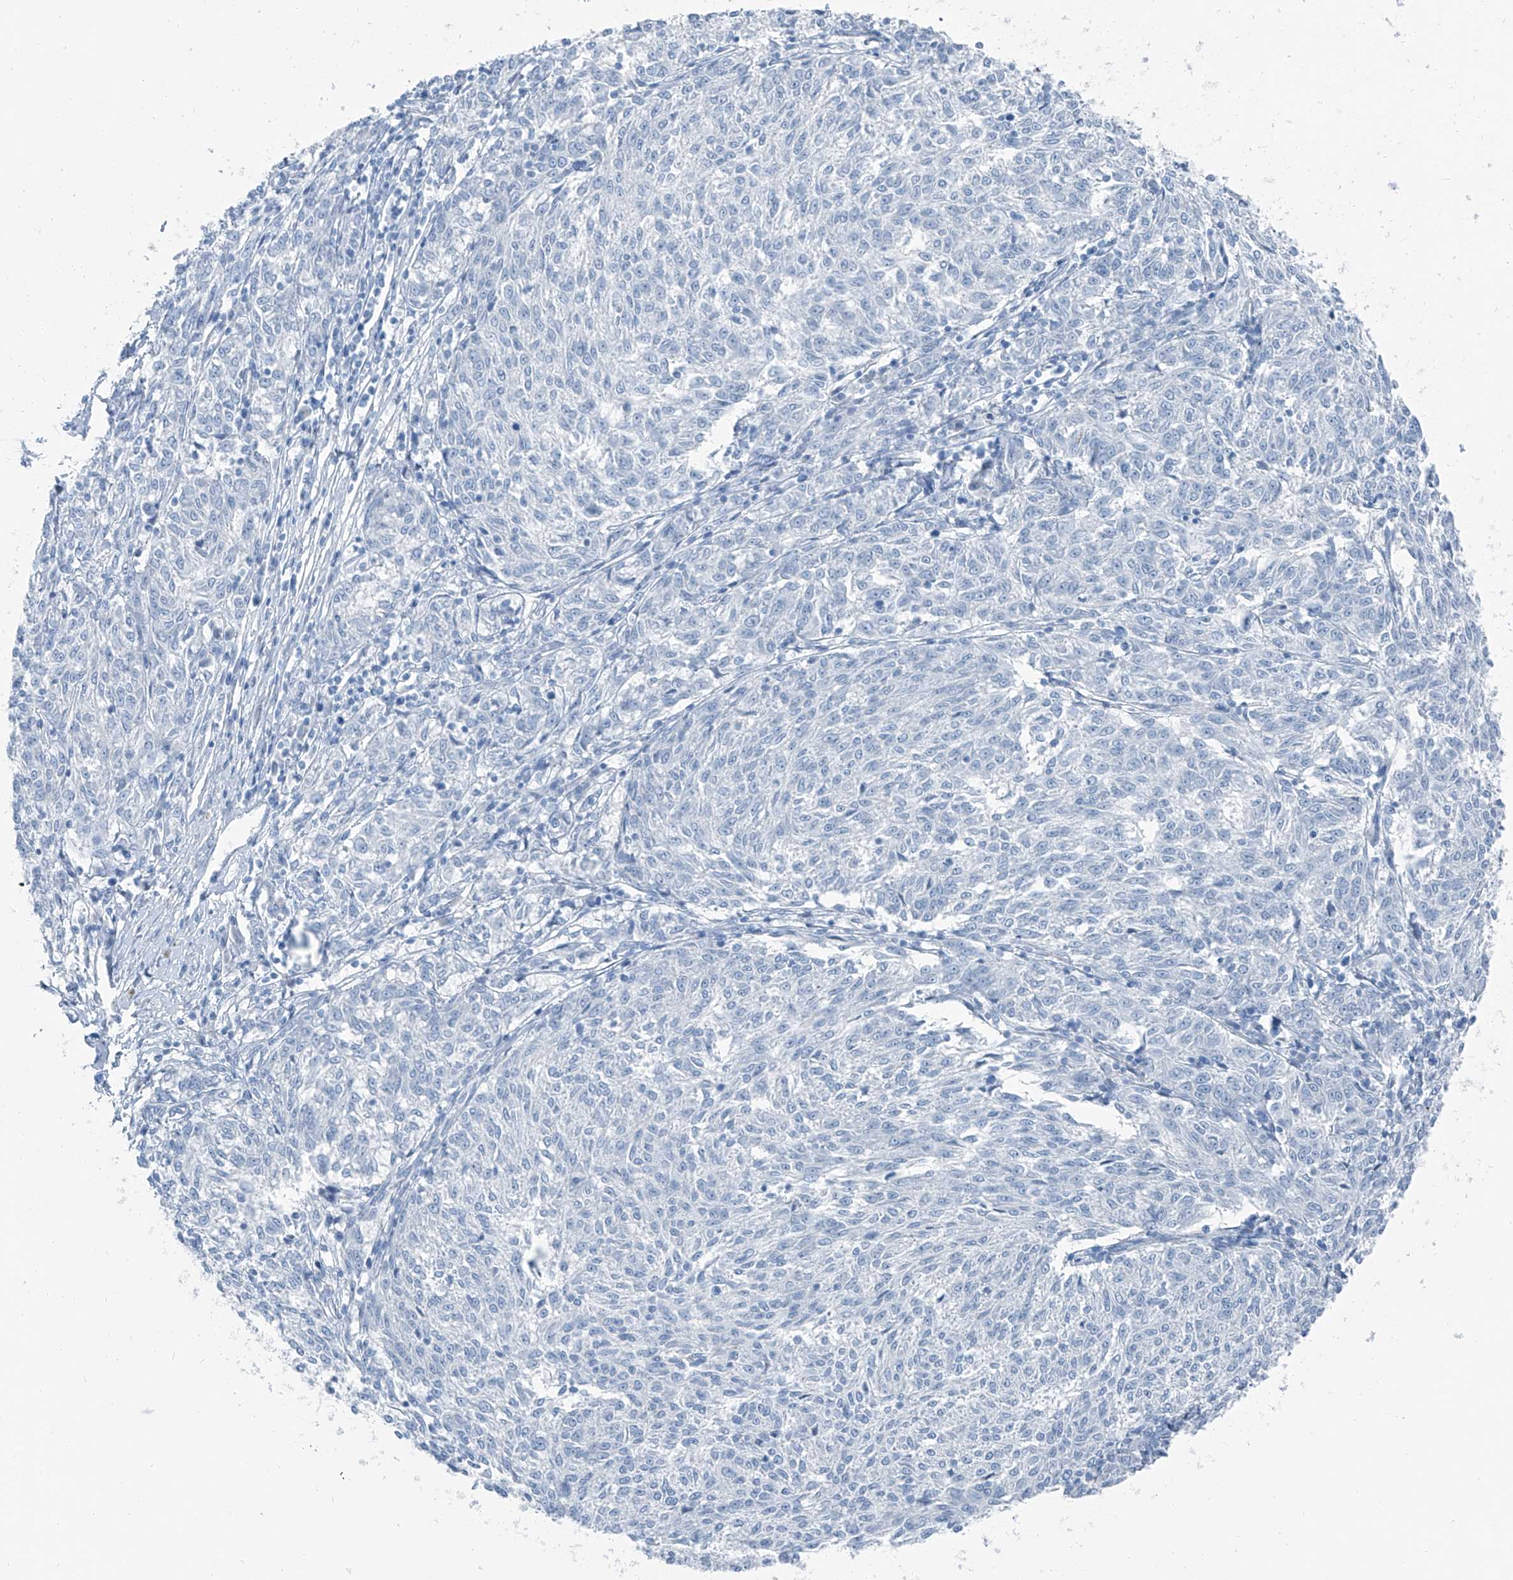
{"staining": {"intensity": "negative", "quantity": "none", "location": "none"}, "tissue": "melanoma", "cell_type": "Tumor cells", "image_type": "cancer", "snomed": [{"axis": "morphology", "description": "Malignant melanoma, NOS"}, {"axis": "topography", "description": "Skin"}], "caption": "Tumor cells are negative for protein expression in human melanoma. (DAB (3,3'-diaminobenzidine) IHC with hematoxylin counter stain).", "gene": "RGN", "patient": {"sex": "female", "age": 72}}